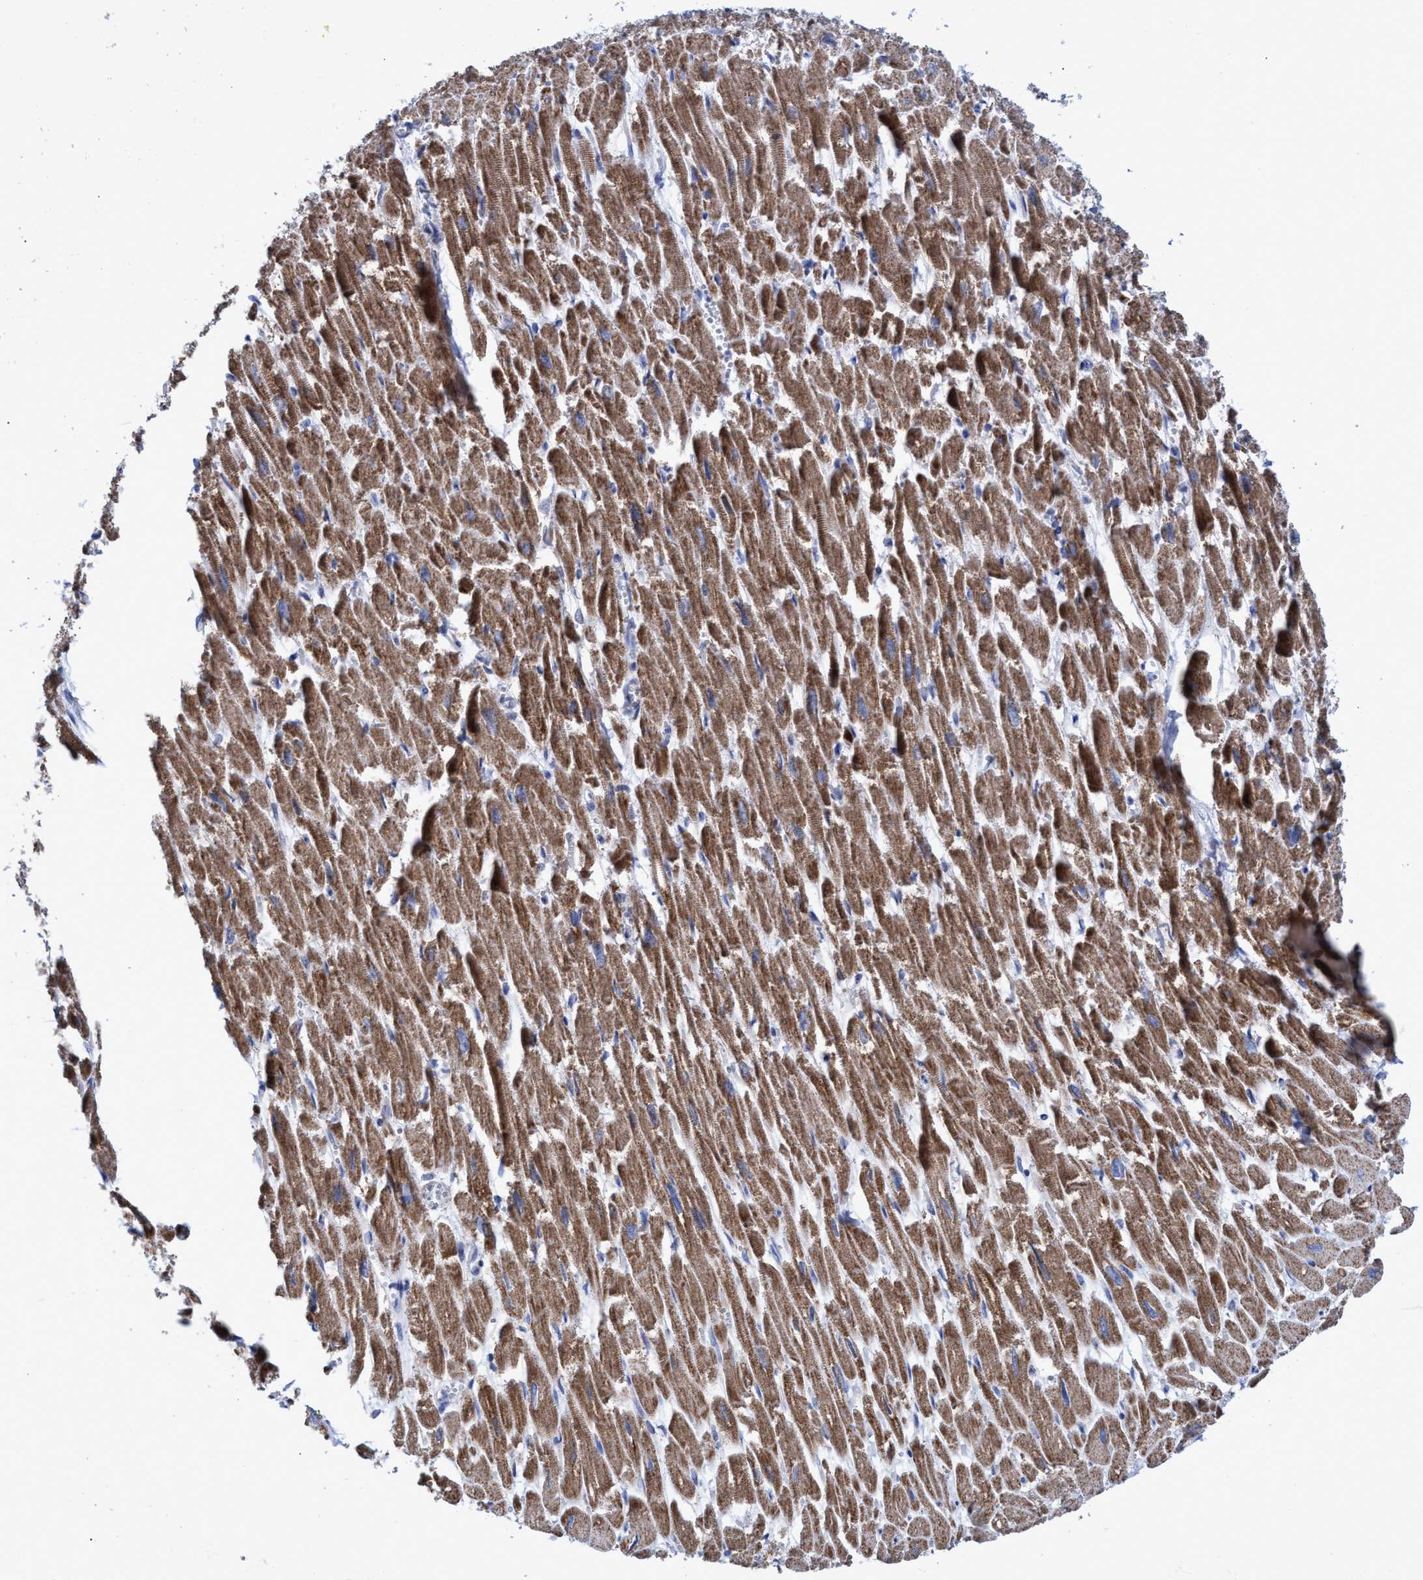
{"staining": {"intensity": "strong", "quantity": ">75%", "location": "cytoplasmic/membranous"}, "tissue": "heart muscle", "cell_type": "Cardiomyocytes", "image_type": "normal", "snomed": [{"axis": "morphology", "description": "Normal tissue, NOS"}, {"axis": "topography", "description": "Heart"}], "caption": "Heart muscle was stained to show a protein in brown. There is high levels of strong cytoplasmic/membranous staining in approximately >75% of cardiomyocytes. (DAB IHC with brightfield microscopy, high magnification).", "gene": "ZNF750", "patient": {"sex": "male", "age": 54}}